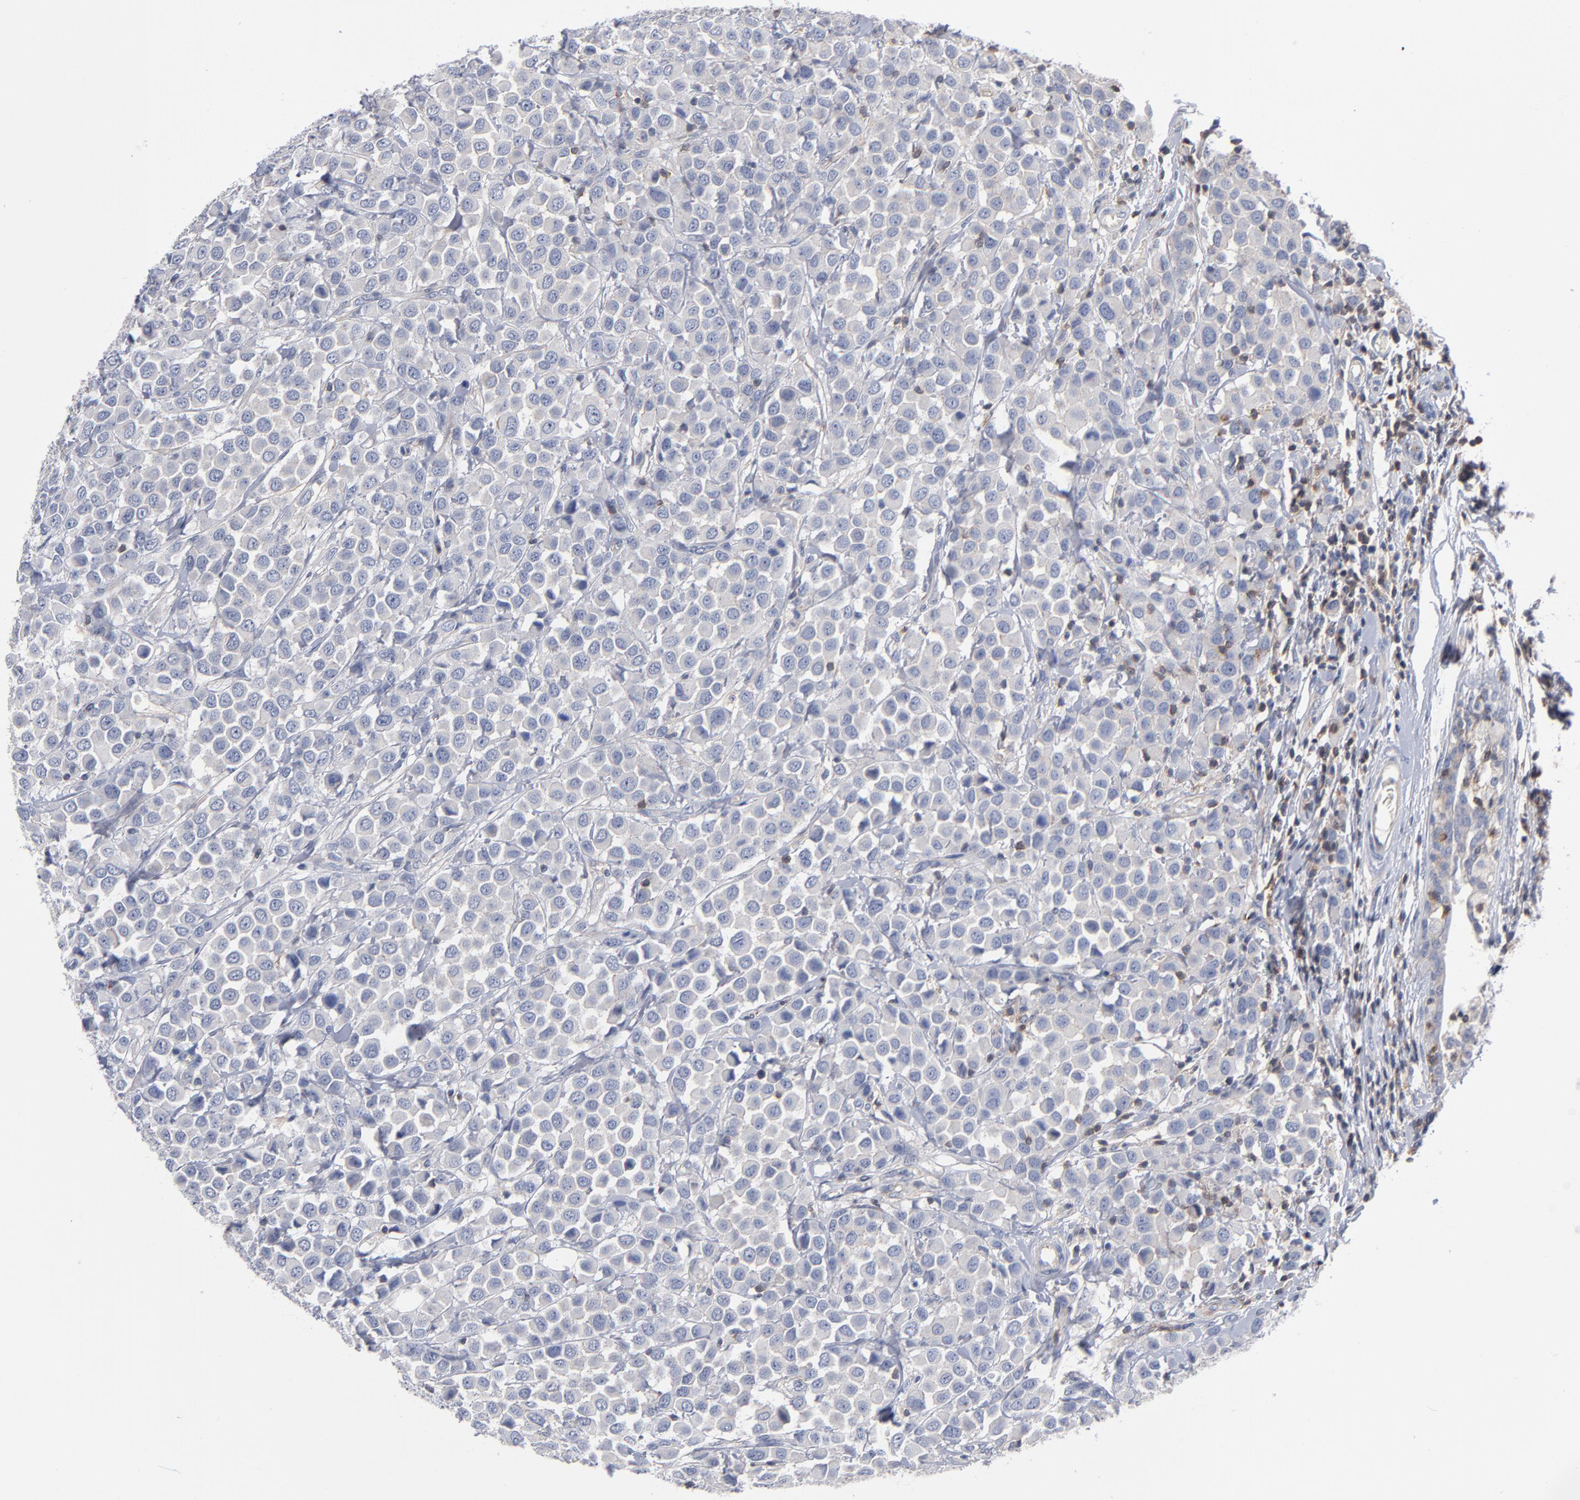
{"staining": {"intensity": "negative", "quantity": "none", "location": "none"}, "tissue": "breast cancer", "cell_type": "Tumor cells", "image_type": "cancer", "snomed": [{"axis": "morphology", "description": "Duct carcinoma"}, {"axis": "topography", "description": "Breast"}], "caption": "This is an immunohistochemistry (IHC) micrograph of human breast cancer (invasive ductal carcinoma). There is no positivity in tumor cells.", "gene": "PDLIM2", "patient": {"sex": "female", "age": 61}}